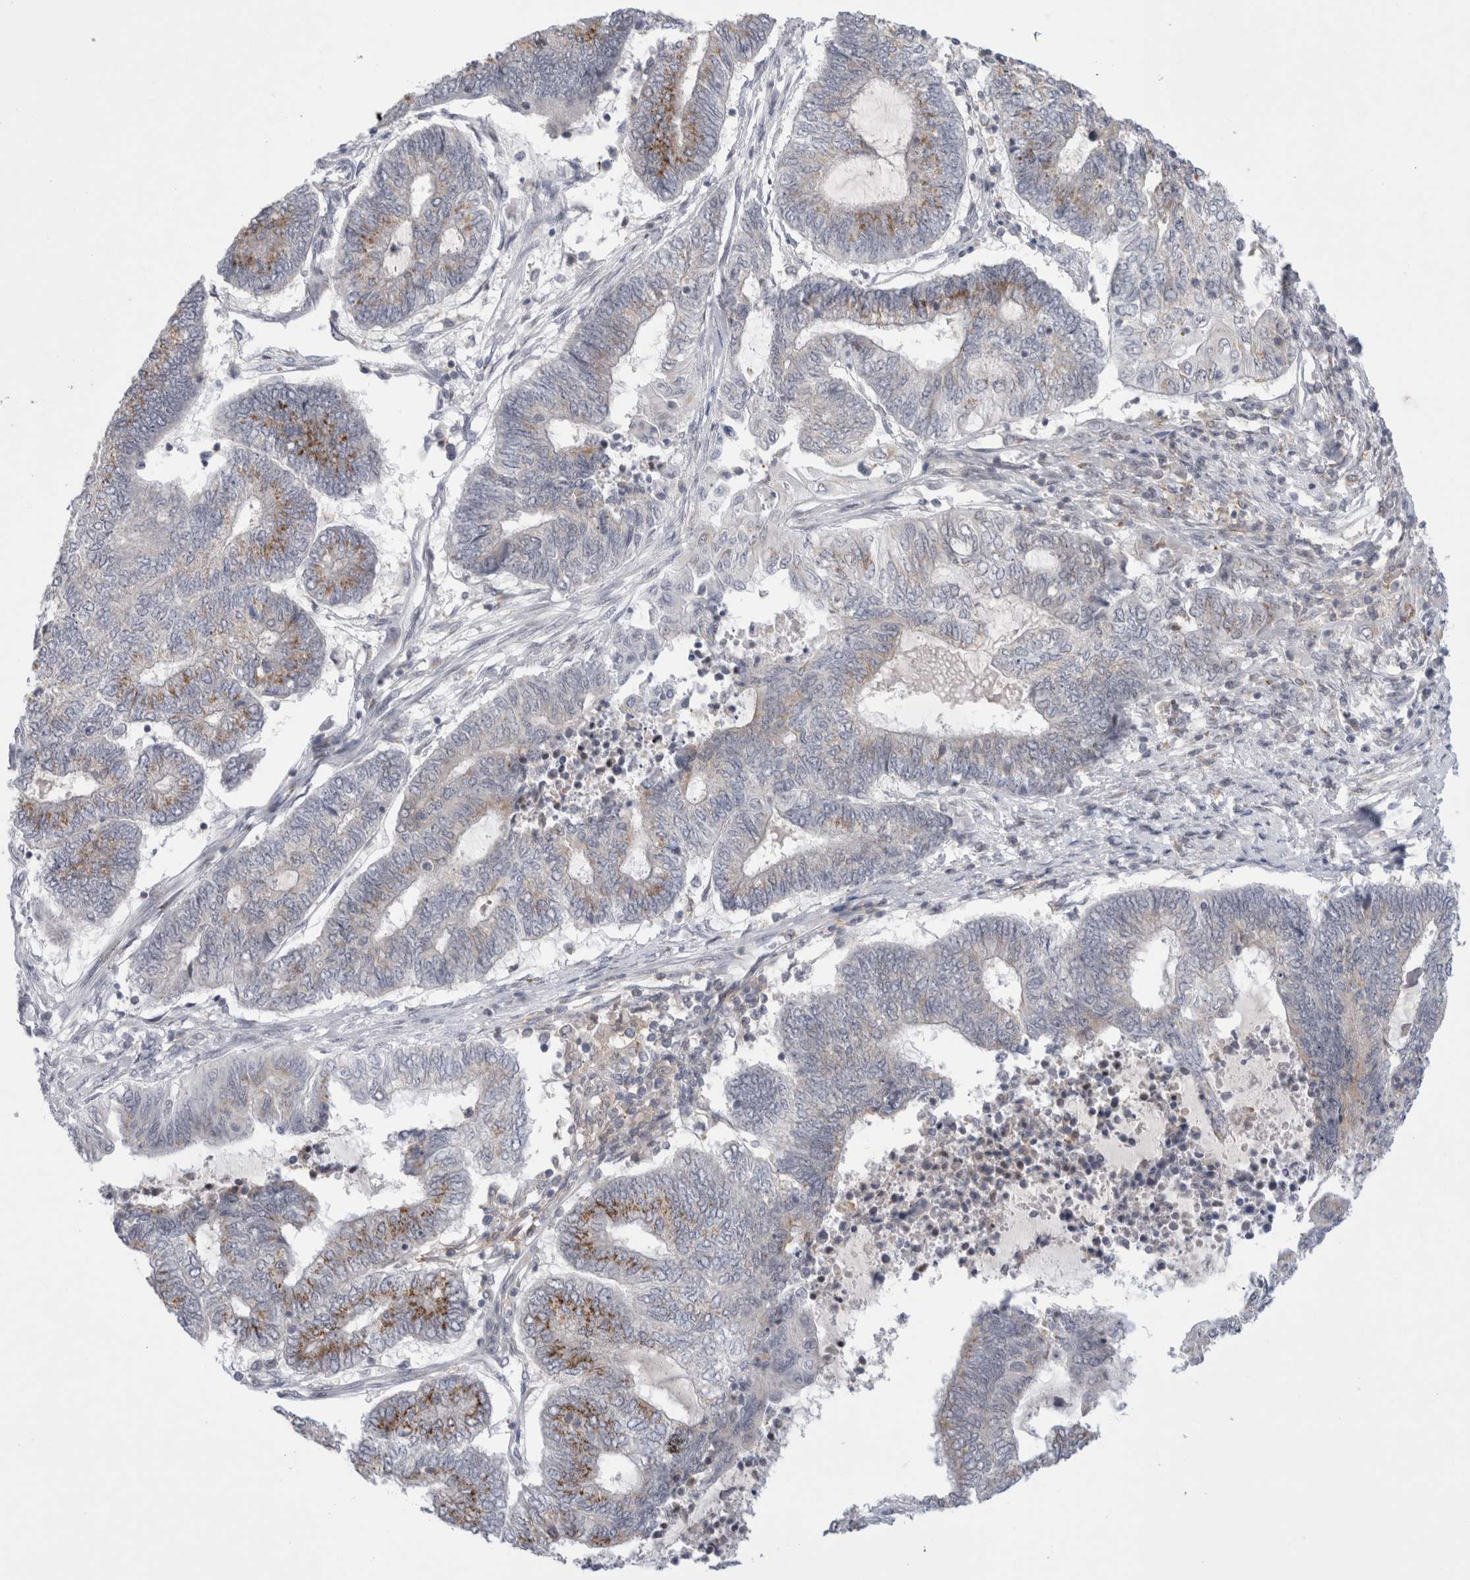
{"staining": {"intensity": "moderate", "quantity": "<25%", "location": "cytoplasmic/membranous"}, "tissue": "endometrial cancer", "cell_type": "Tumor cells", "image_type": "cancer", "snomed": [{"axis": "morphology", "description": "Adenocarcinoma, NOS"}, {"axis": "topography", "description": "Uterus"}, {"axis": "topography", "description": "Endometrium"}], "caption": "This micrograph shows IHC staining of human adenocarcinoma (endometrial), with low moderate cytoplasmic/membranous staining in approximately <25% of tumor cells.", "gene": "CERS5", "patient": {"sex": "female", "age": 70}}